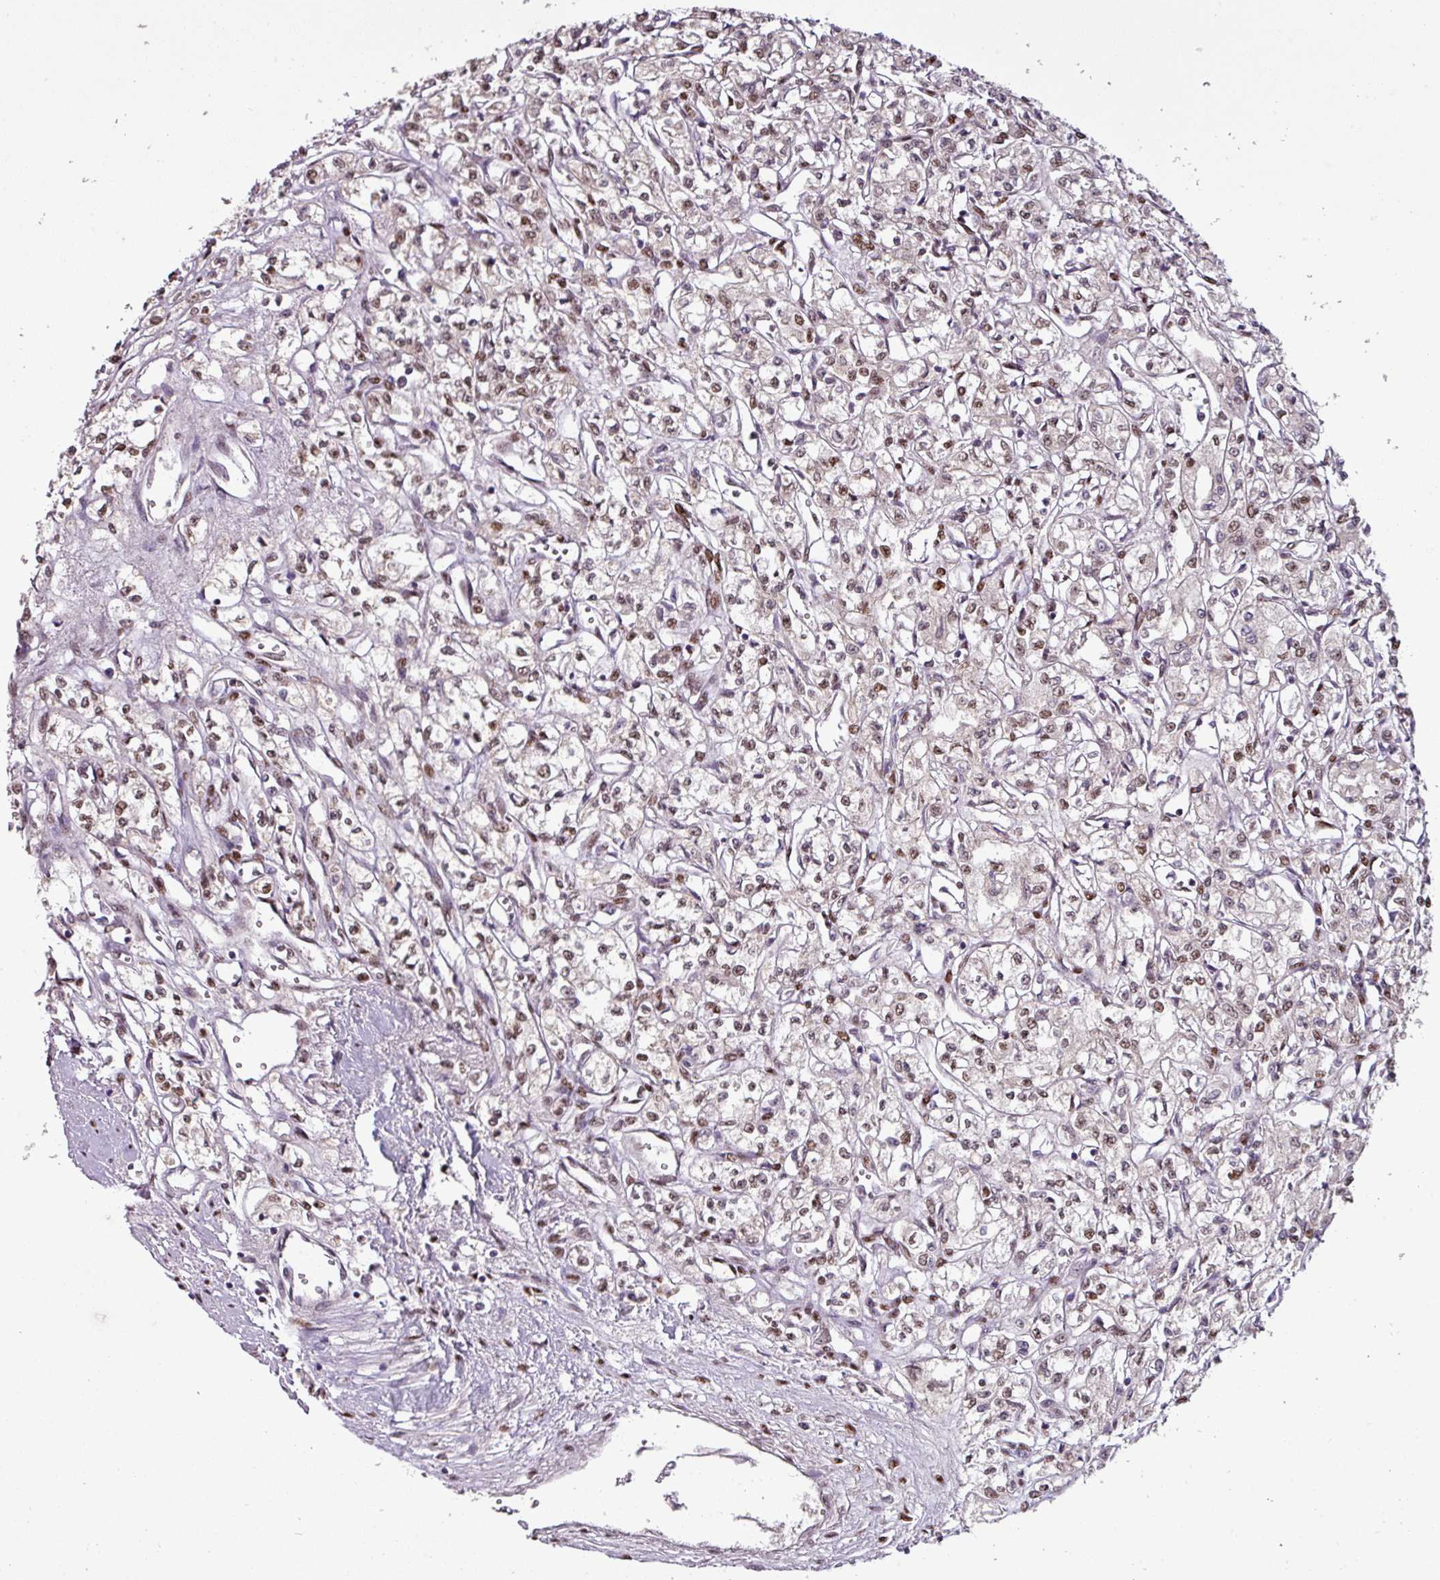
{"staining": {"intensity": "moderate", "quantity": ">75%", "location": "nuclear"}, "tissue": "renal cancer", "cell_type": "Tumor cells", "image_type": "cancer", "snomed": [{"axis": "morphology", "description": "Adenocarcinoma, NOS"}, {"axis": "topography", "description": "Kidney"}], "caption": "Immunohistochemistry (DAB) staining of human adenocarcinoma (renal) displays moderate nuclear protein expression in approximately >75% of tumor cells.", "gene": "IRF2BPL", "patient": {"sex": "male", "age": 56}}